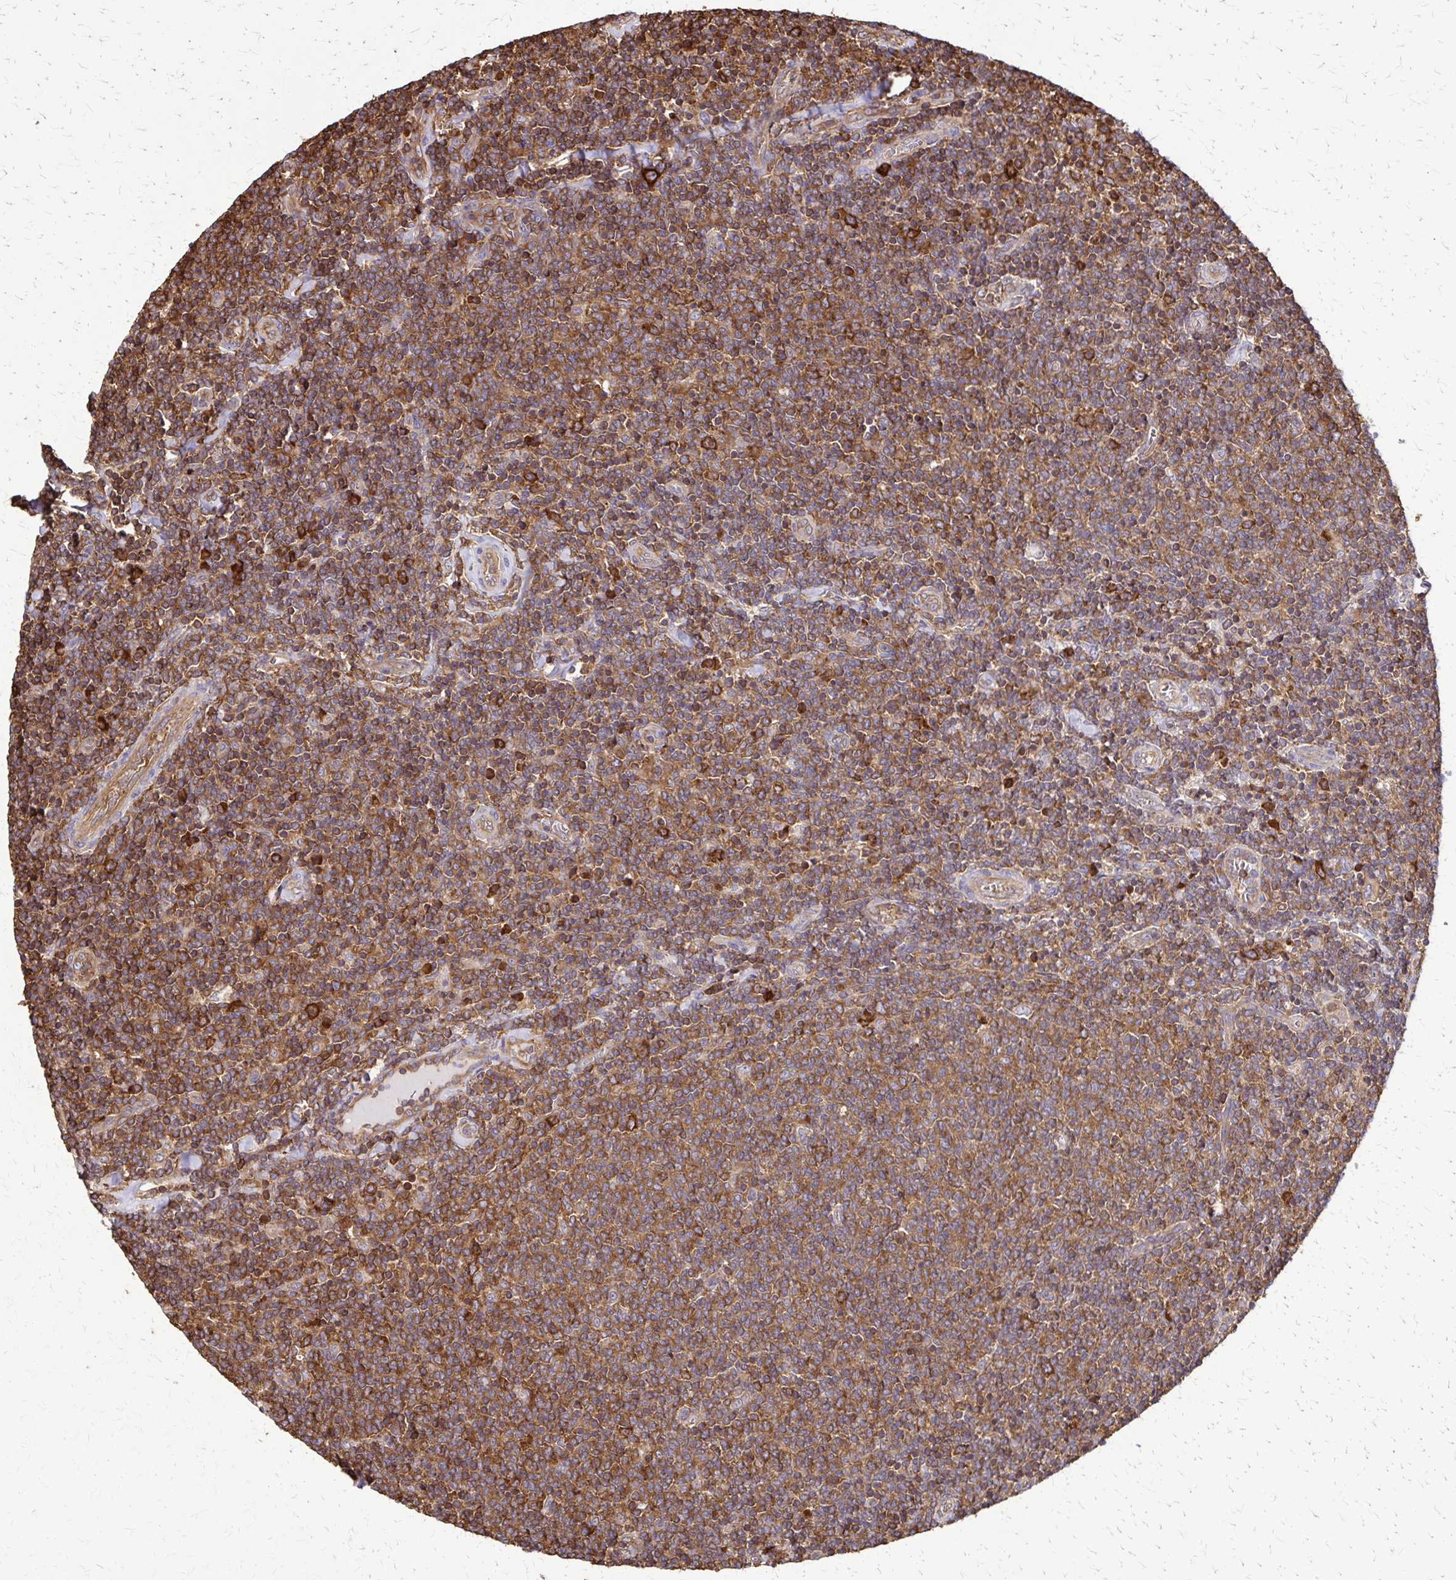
{"staining": {"intensity": "moderate", "quantity": ">75%", "location": "cytoplasmic/membranous"}, "tissue": "lymphoma", "cell_type": "Tumor cells", "image_type": "cancer", "snomed": [{"axis": "morphology", "description": "Malignant lymphoma, non-Hodgkin's type, Low grade"}, {"axis": "topography", "description": "Lymph node"}], "caption": "Protein analysis of low-grade malignant lymphoma, non-Hodgkin's type tissue shows moderate cytoplasmic/membranous positivity in approximately >75% of tumor cells.", "gene": "EEF2", "patient": {"sex": "male", "age": 52}}